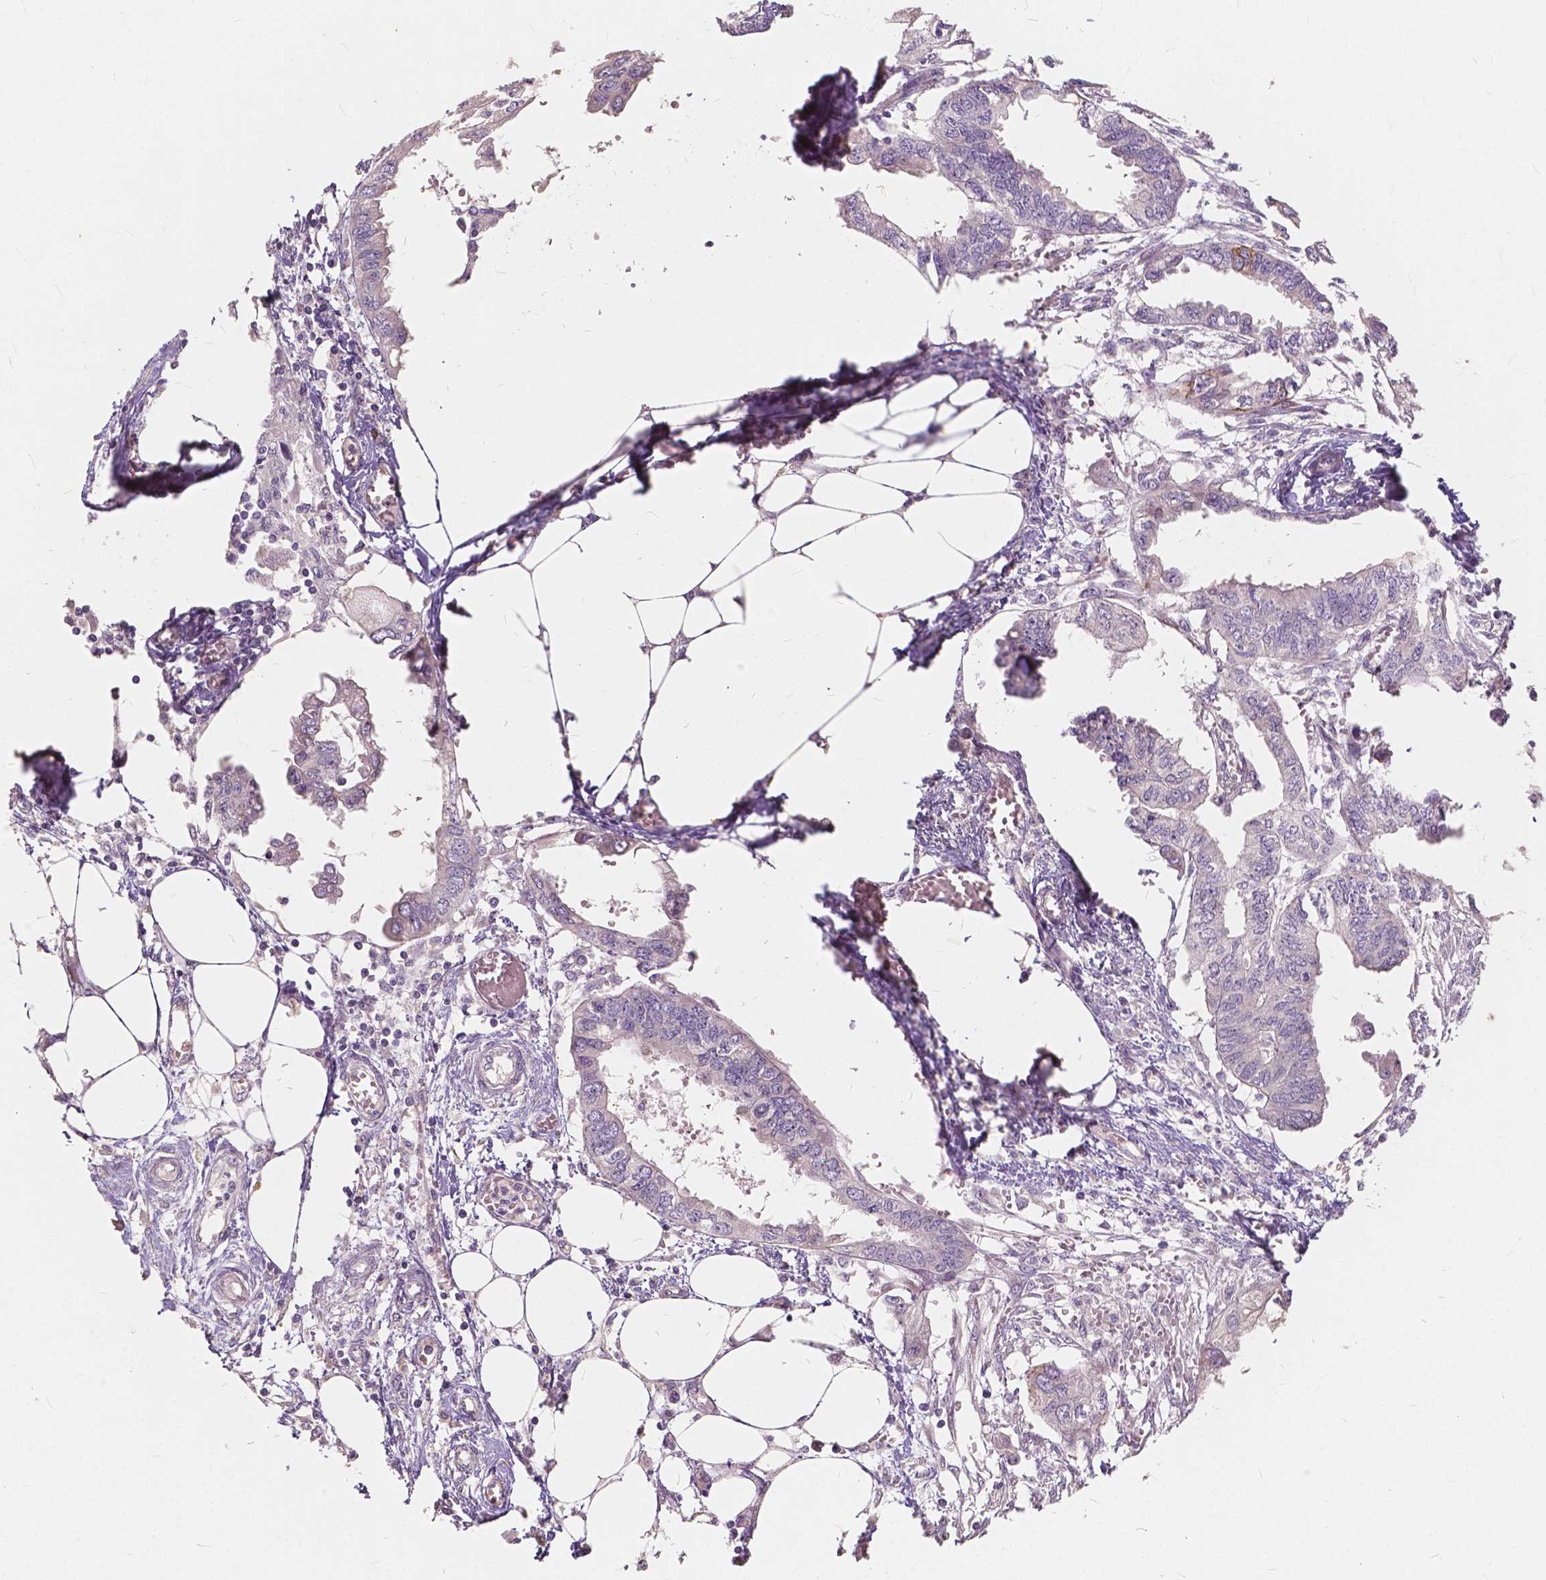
{"staining": {"intensity": "negative", "quantity": "none", "location": "none"}, "tissue": "endometrial cancer", "cell_type": "Tumor cells", "image_type": "cancer", "snomed": [{"axis": "morphology", "description": "Adenocarcinoma, NOS"}, {"axis": "morphology", "description": "Adenocarcinoma, metastatic, NOS"}, {"axis": "topography", "description": "Adipose tissue"}, {"axis": "topography", "description": "Endometrium"}], "caption": "A high-resolution histopathology image shows immunohistochemistry (IHC) staining of endometrial cancer (metastatic adenocarcinoma), which displays no significant staining in tumor cells. The staining is performed using DAB (3,3'-diaminobenzidine) brown chromogen with nuclei counter-stained in using hematoxylin.", "gene": "SLC7A8", "patient": {"sex": "female", "age": 67}}